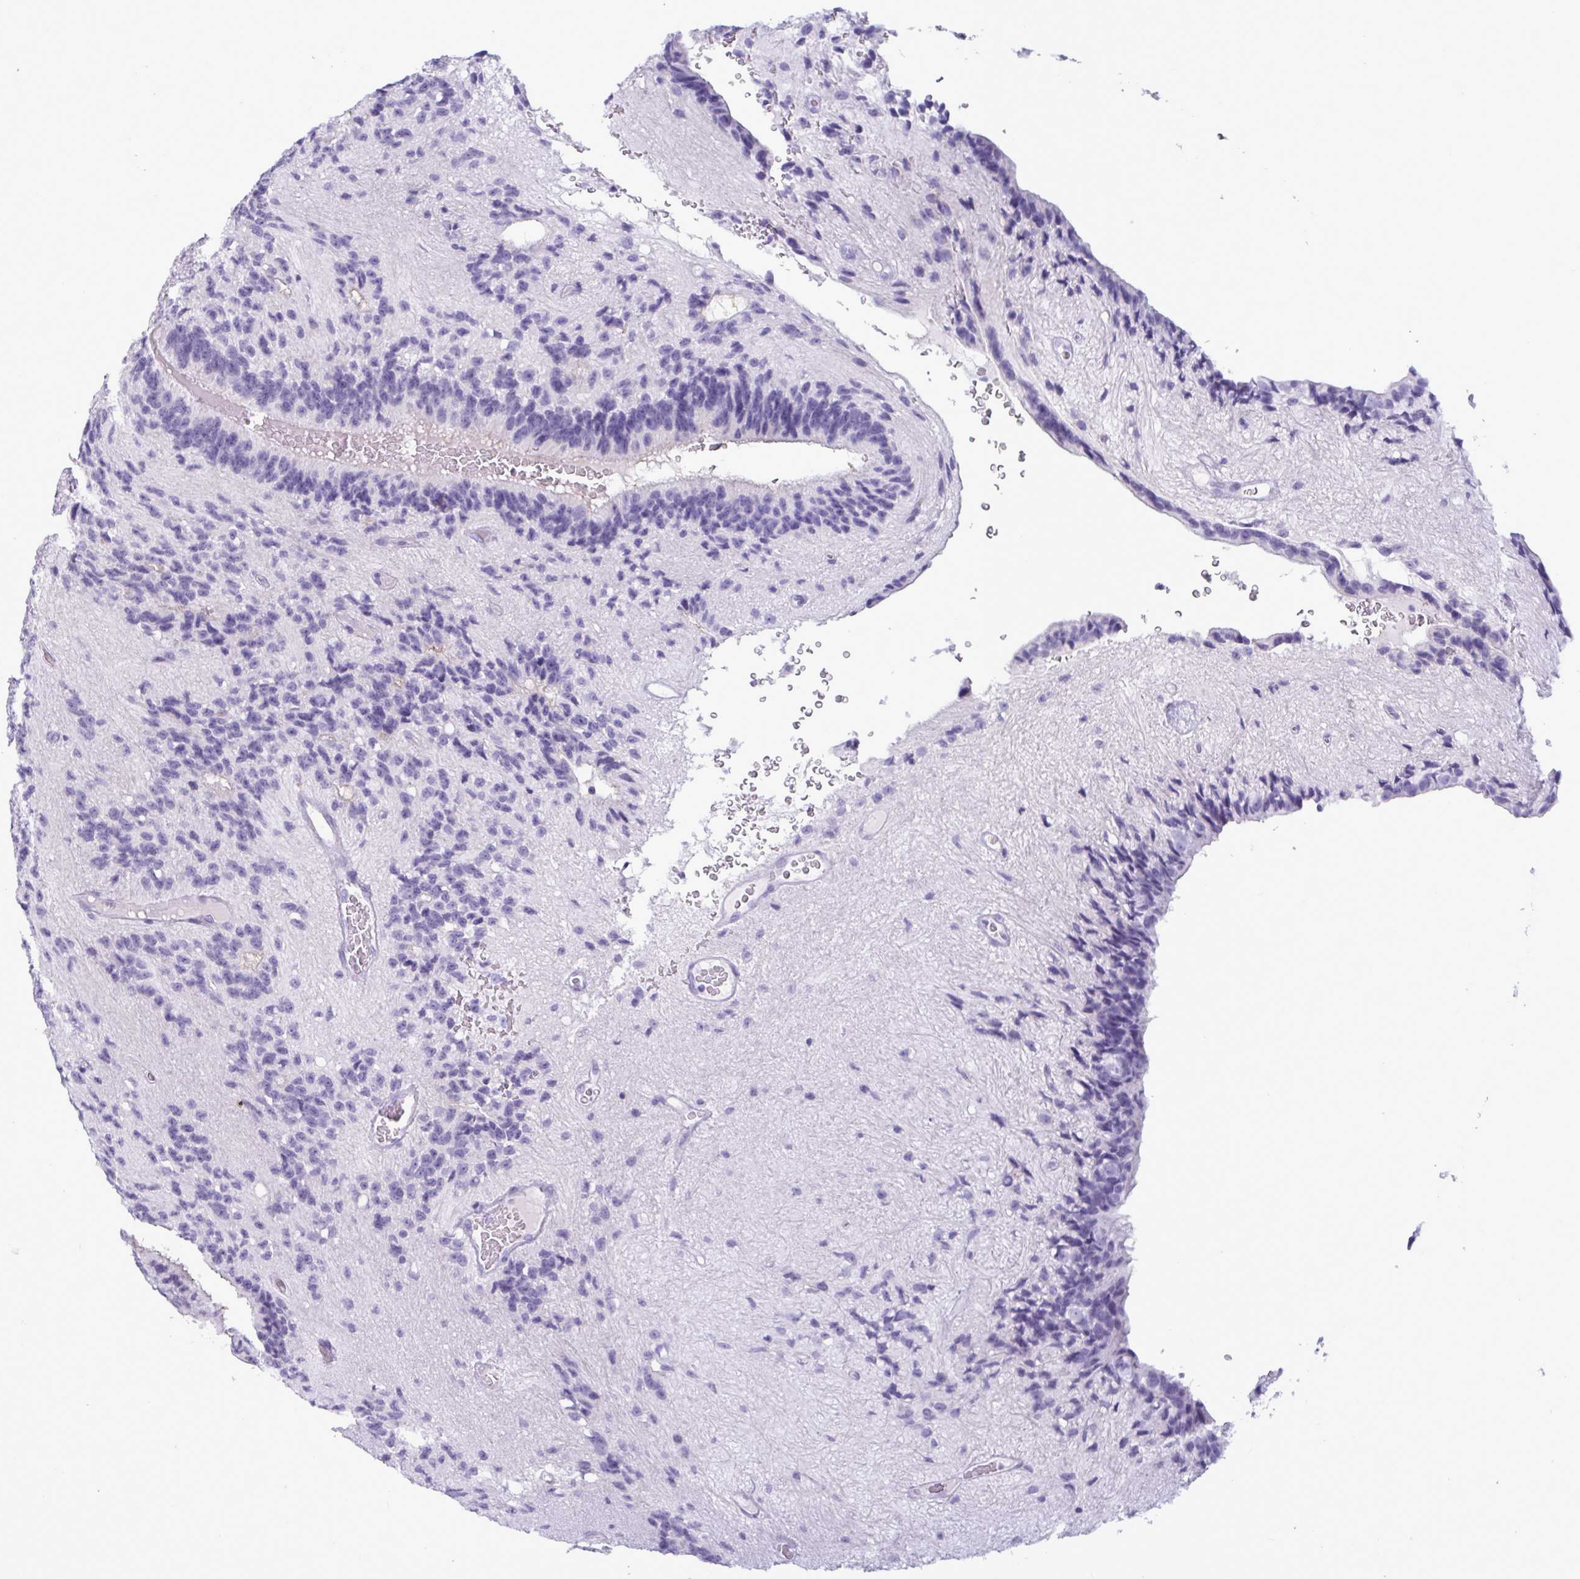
{"staining": {"intensity": "negative", "quantity": "none", "location": "none"}, "tissue": "glioma", "cell_type": "Tumor cells", "image_type": "cancer", "snomed": [{"axis": "morphology", "description": "Glioma, malignant, Low grade"}, {"axis": "topography", "description": "Brain"}], "caption": "This is an immunohistochemistry (IHC) image of human glioma. There is no expression in tumor cells.", "gene": "BBS10", "patient": {"sex": "male", "age": 31}}